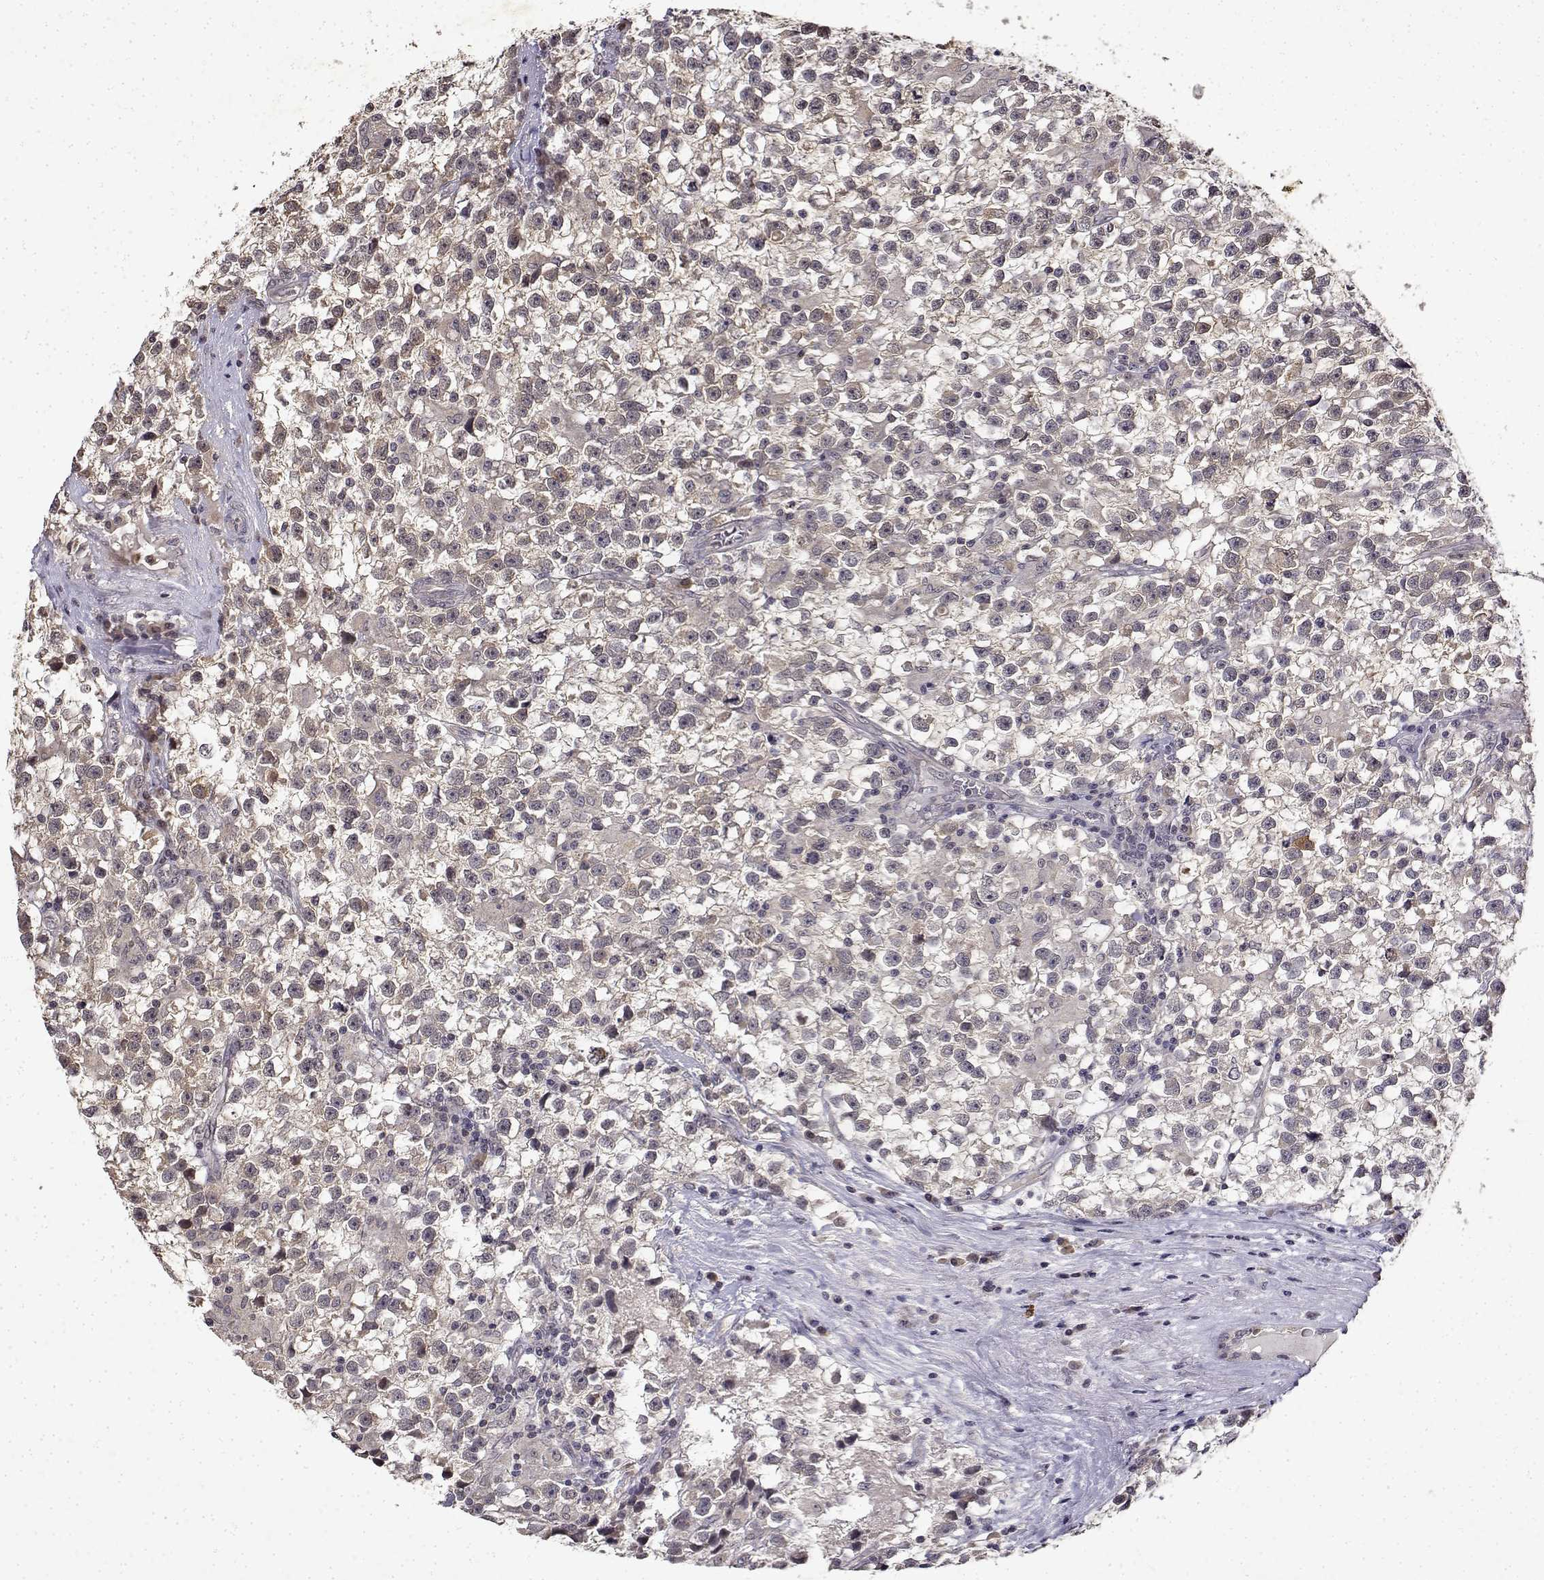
{"staining": {"intensity": "weak", "quantity": "<25%", "location": "cytoplasmic/membranous"}, "tissue": "testis cancer", "cell_type": "Tumor cells", "image_type": "cancer", "snomed": [{"axis": "morphology", "description": "Seminoma, NOS"}, {"axis": "topography", "description": "Testis"}], "caption": "Immunohistochemistry of testis cancer shows no expression in tumor cells.", "gene": "BDNF", "patient": {"sex": "male", "age": 31}}